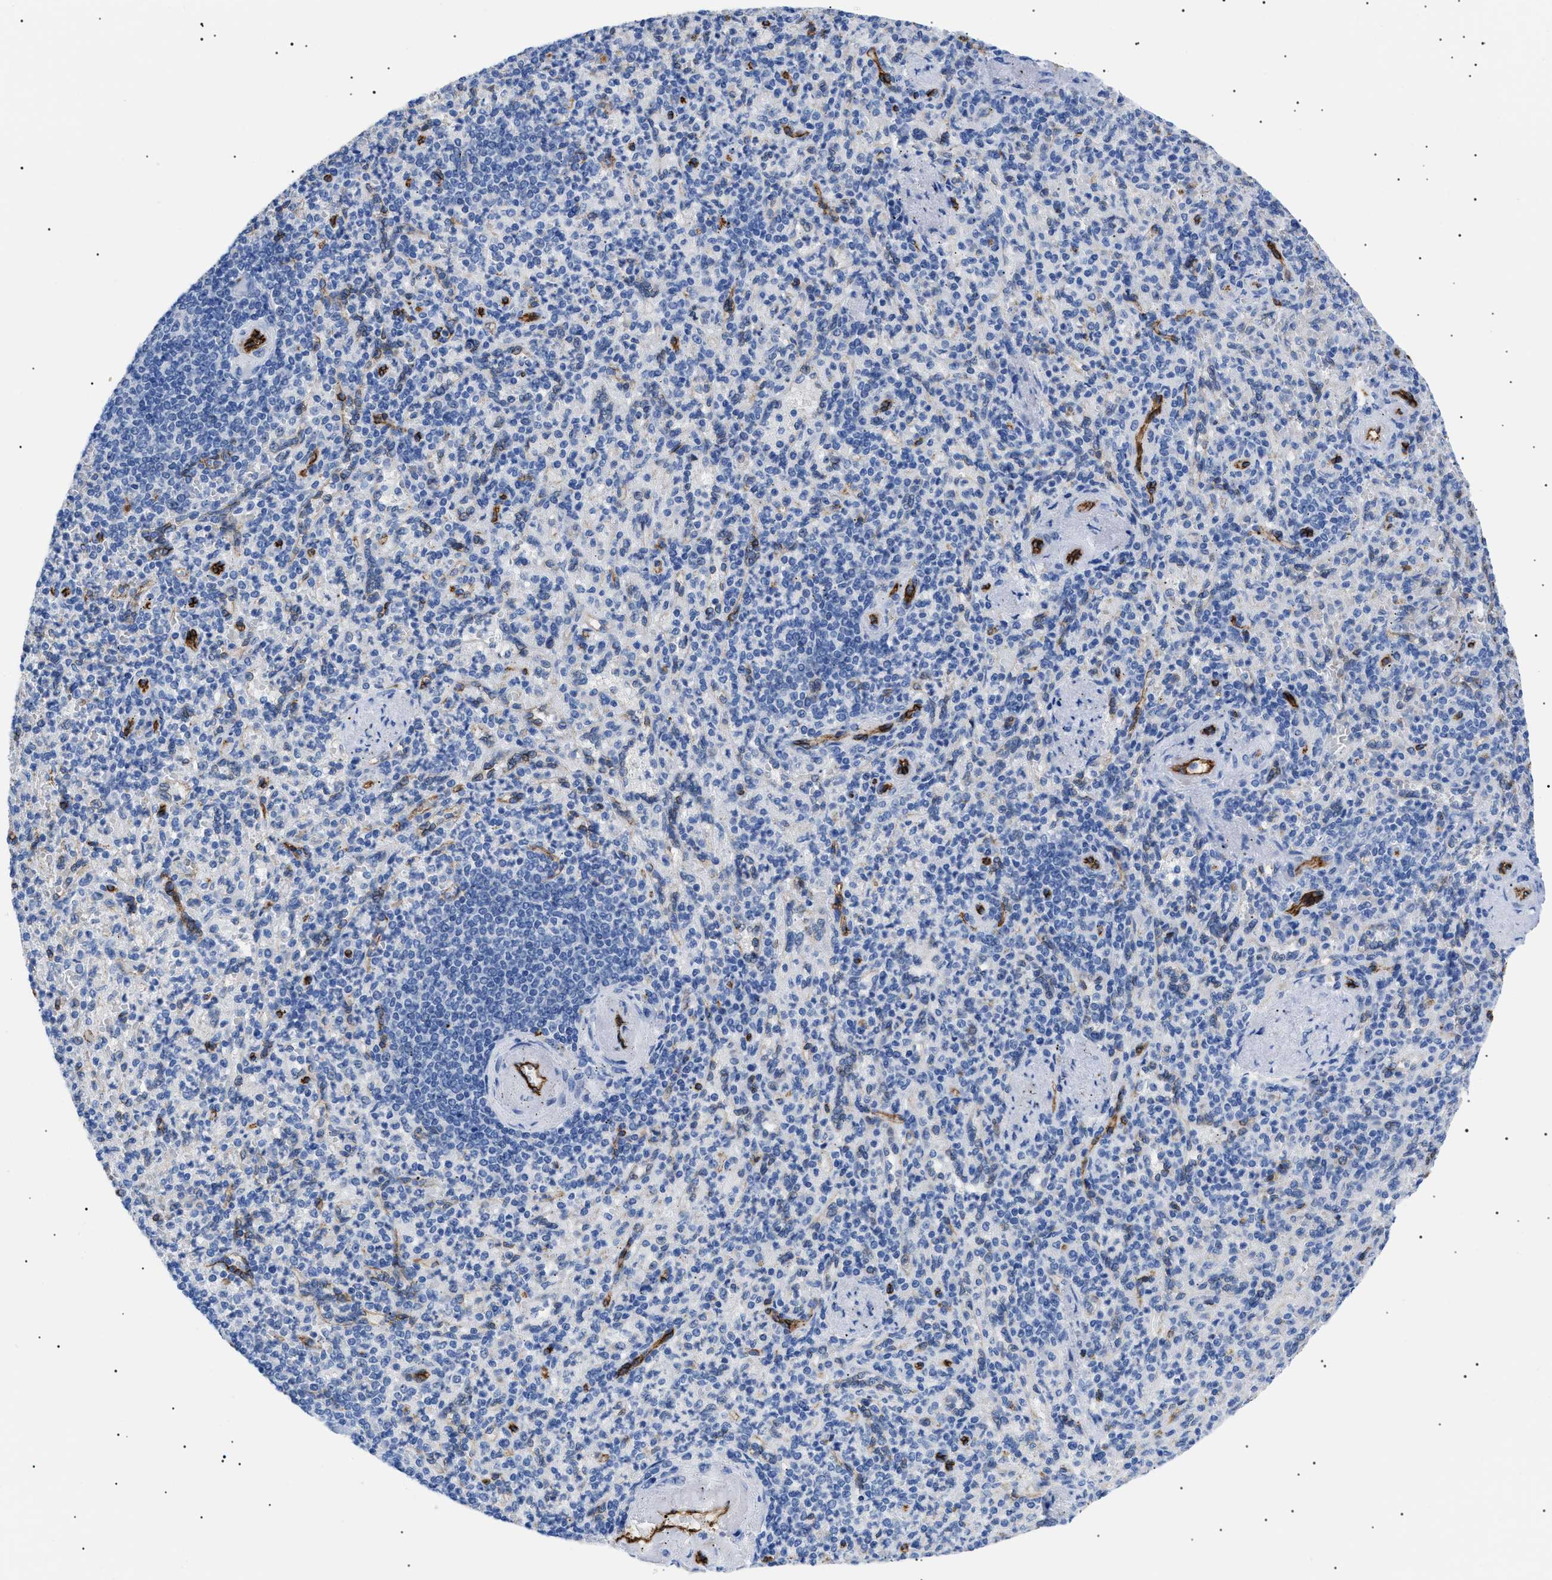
{"staining": {"intensity": "weak", "quantity": "<25%", "location": "cytoplasmic/membranous"}, "tissue": "spleen", "cell_type": "Cells in red pulp", "image_type": "normal", "snomed": [{"axis": "morphology", "description": "Normal tissue, NOS"}, {"axis": "topography", "description": "Spleen"}], "caption": "Micrograph shows no protein expression in cells in red pulp of normal spleen. Brightfield microscopy of IHC stained with DAB (3,3'-diaminobenzidine) (brown) and hematoxylin (blue), captured at high magnification.", "gene": "PODXL", "patient": {"sex": "female", "age": 74}}